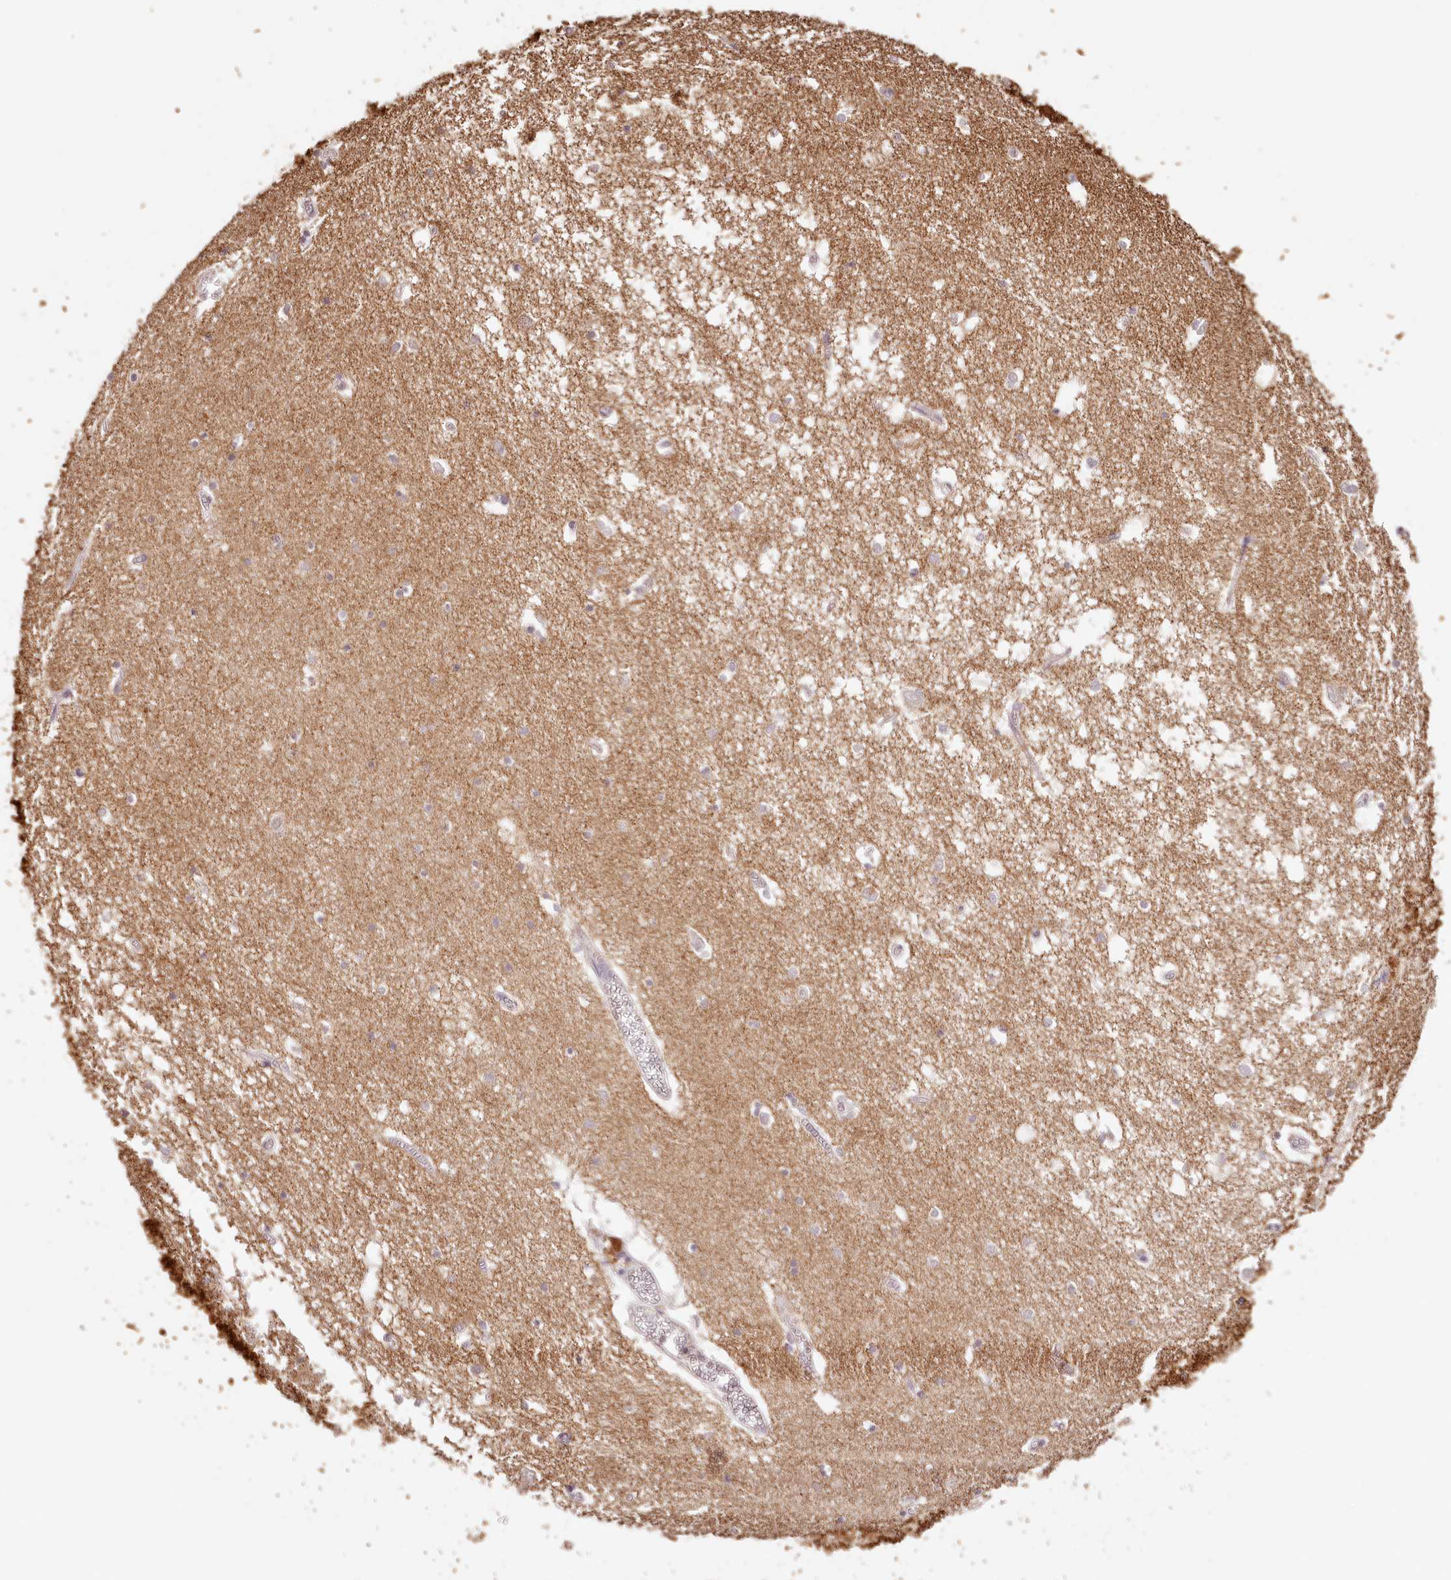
{"staining": {"intensity": "negative", "quantity": "none", "location": "none"}, "tissue": "hippocampus", "cell_type": "Glial cells", "image_type": "normal", "snomed": [{"axis": "morphology", "description": "Normal tissue, NOS"}, {"axis": "topography", "description": "Hippocampus"}], "caption": "Unremarkable hippocampus was stained to show a protein in brown. There is no significant positivity in glial cells.", "gene": "SYNGR1", "patient": {"sex": "male", "age": 70}}